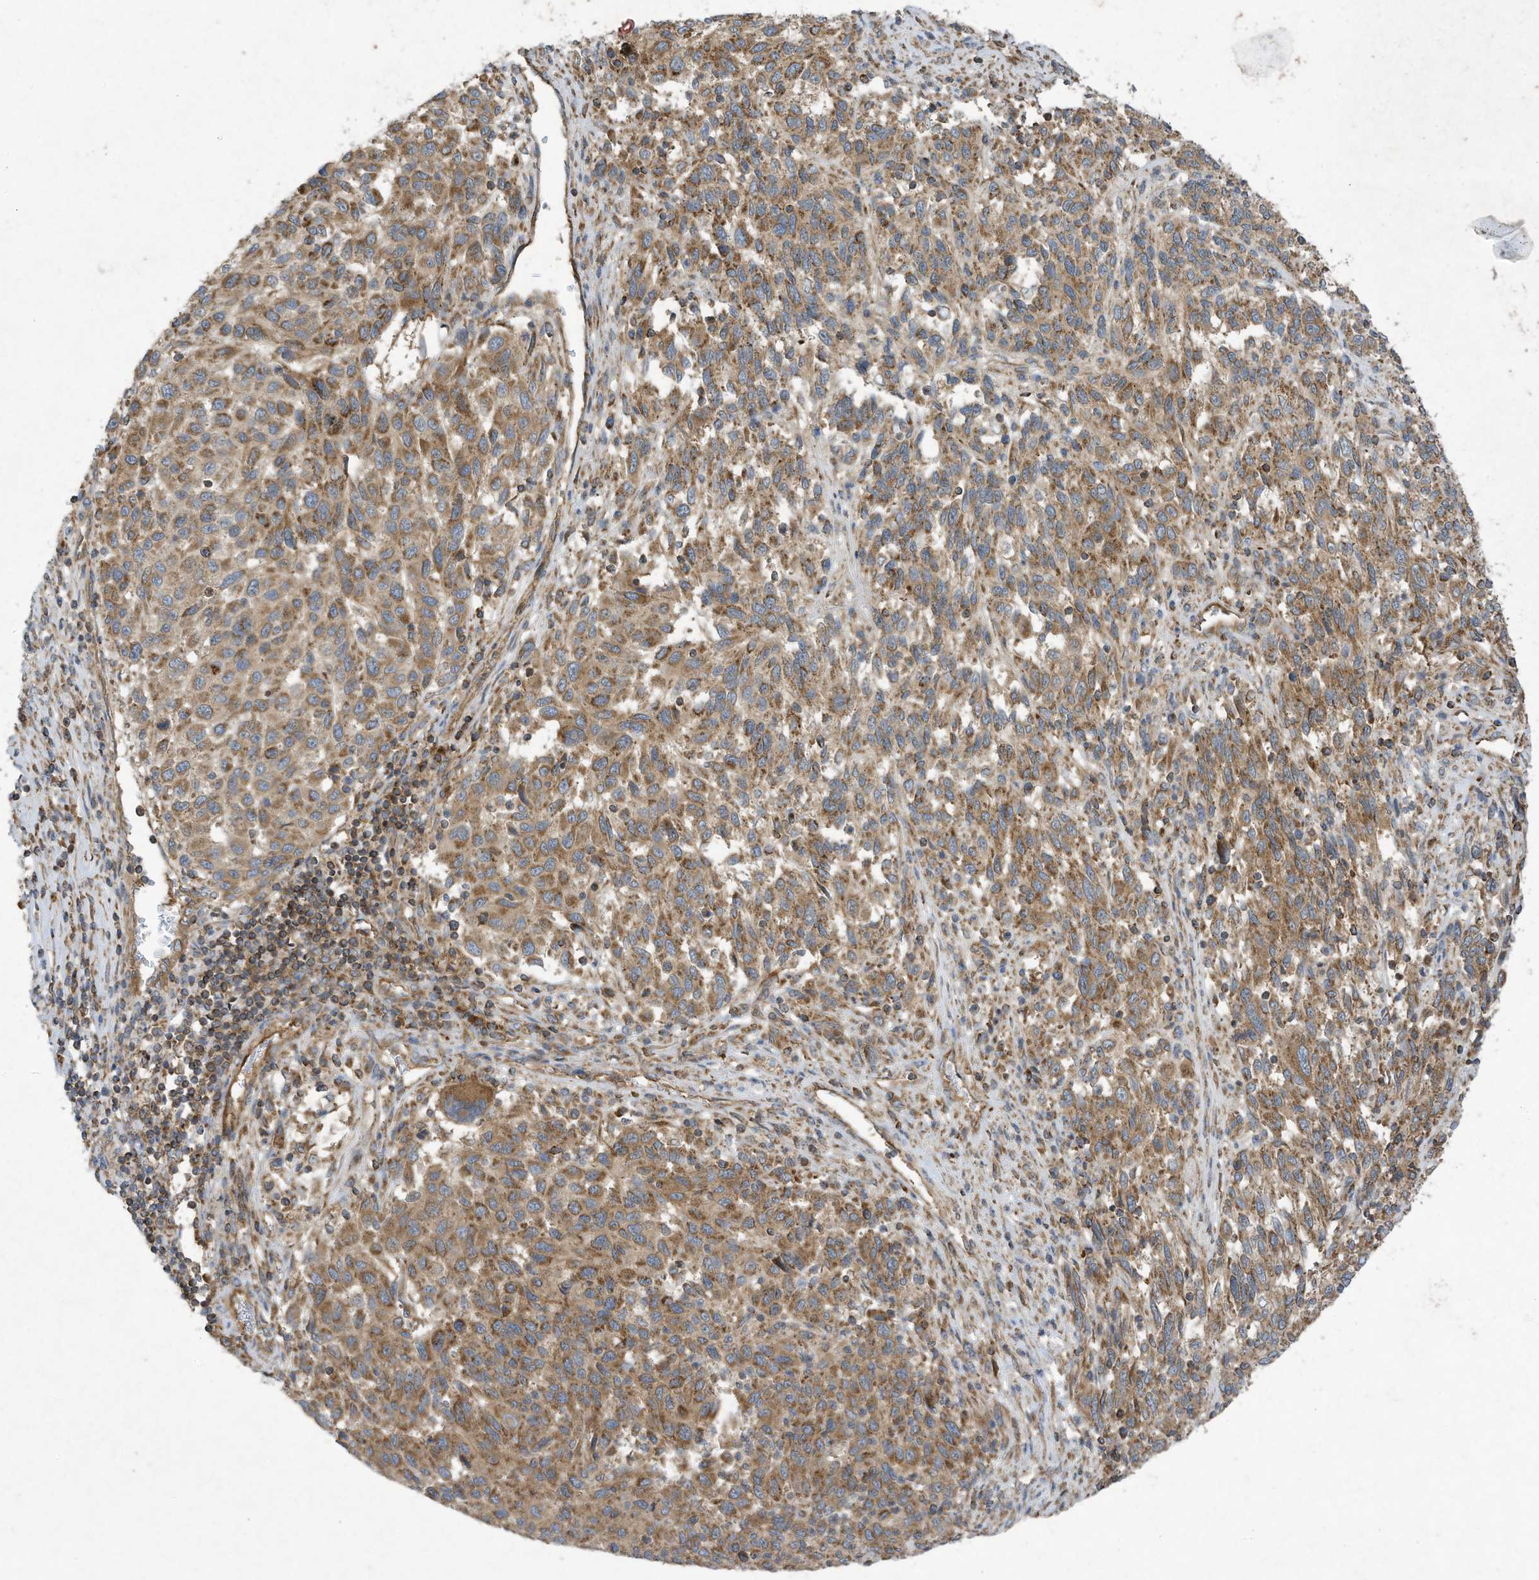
{"staining": {"intensity": "moderate", "quantity": ">75%", "location": "cytoplasmic/membranous"}, "tissue": "melanoma", "cell_type": "Tumor cells", "image_type": "cancer", "snomed": [{"axis": "morphology", "description": "Malignant melanoma, Metastatic site"}, {"axis": "topography", "description": "Lymph node"}], "caption": "High-power microscopy captured an immunohistochemistry (IHC) micrograph of melanoma, revealing moderate cytoplasmic/membranous expression in approximately >75% of tumor cells. The staining was performed using DAB, with brown indicating positive protein expression. Nuclei are stained blue with hematoxylin.", "gene": "SYNJ2", "patient": {"sex": "male", "age": 61}}